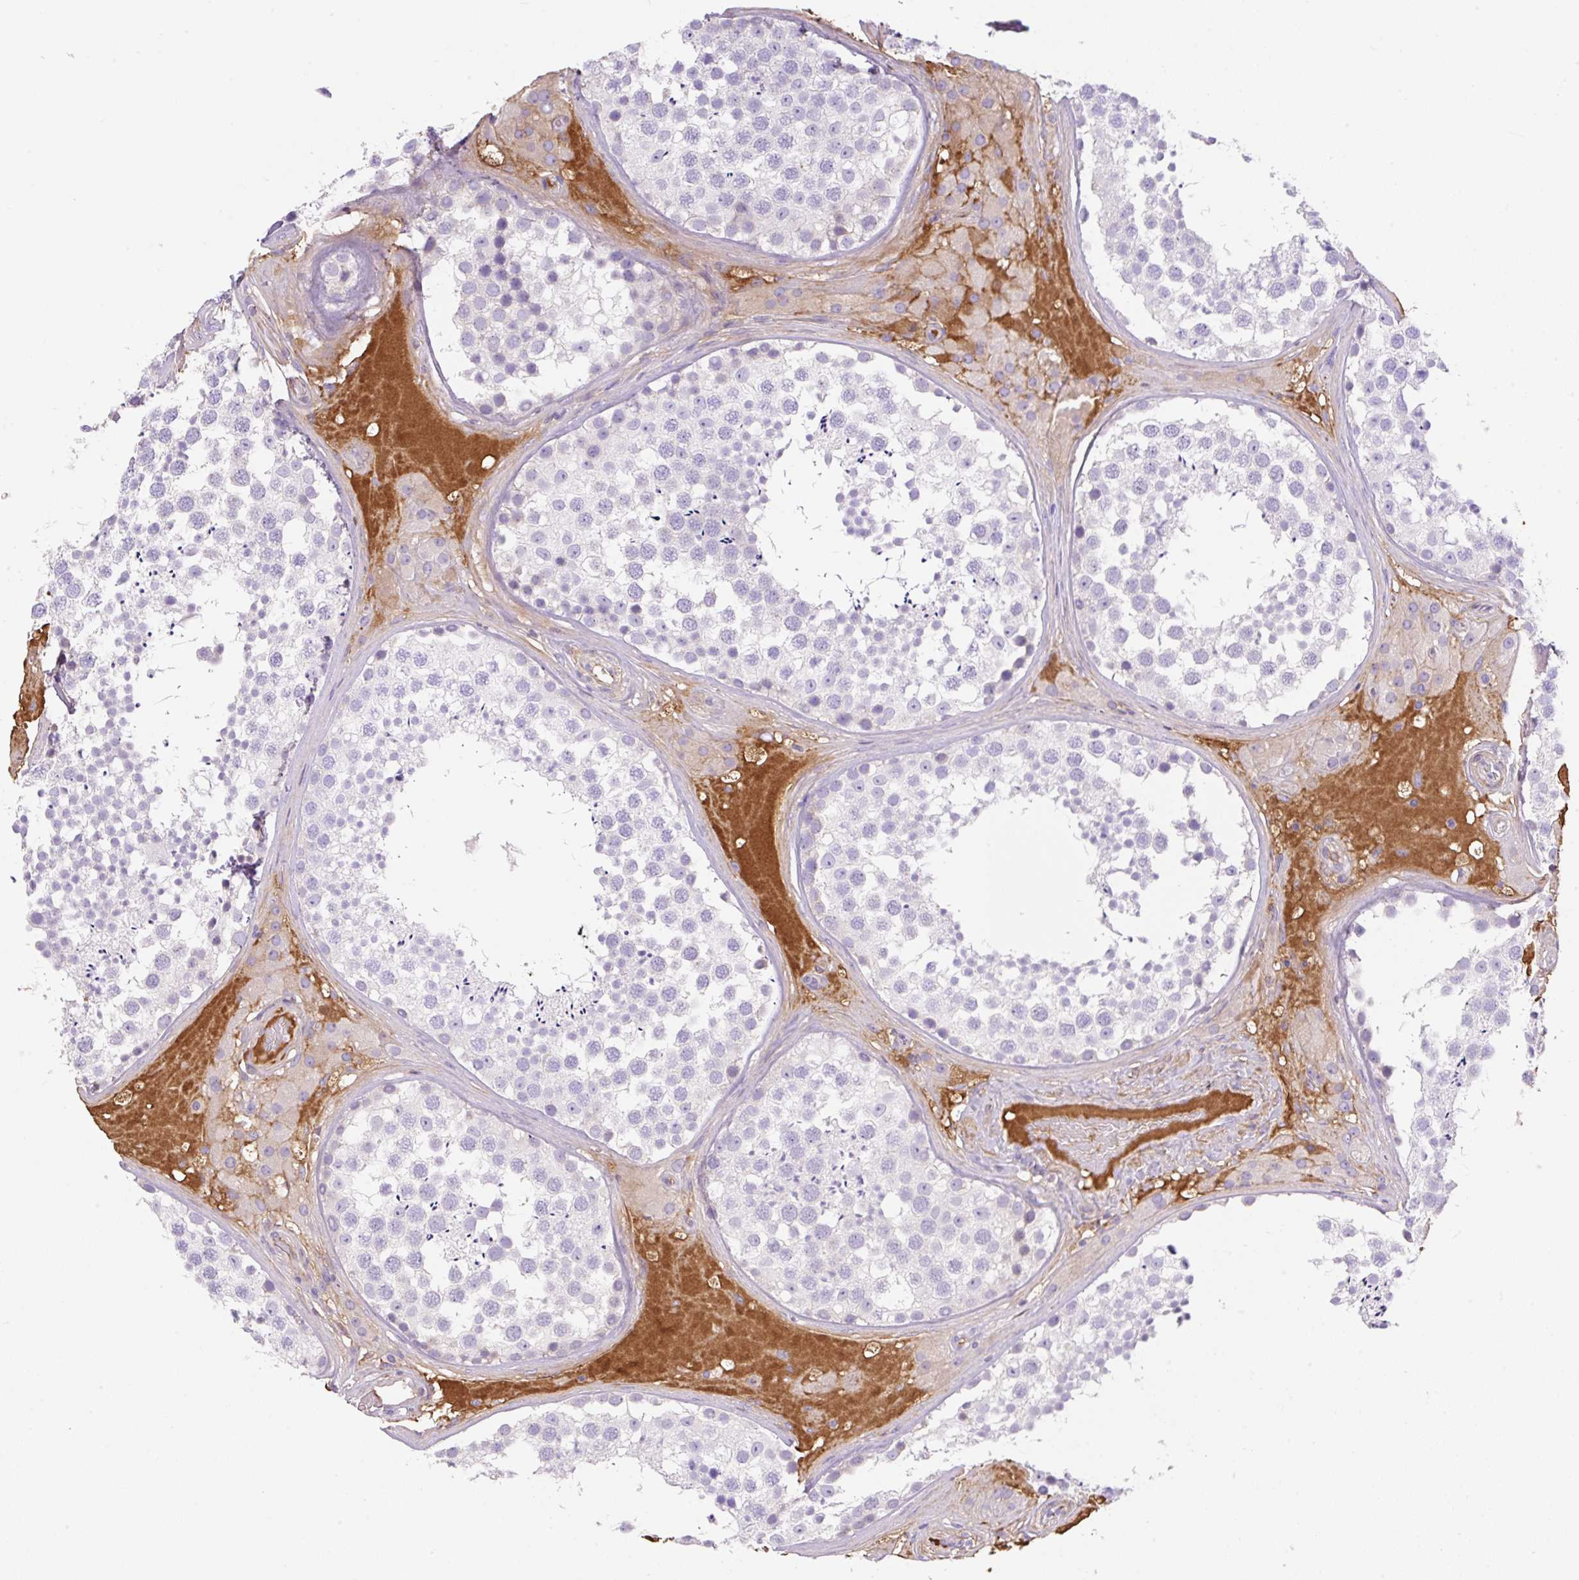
{"staining": {"intensity": "moderate", "quantity": "<25%", "location": "nuclear"}, "tissue": "testis", "cell_type": "Cells in seminiferous ducts", "image_type": "normal", "snomed": [{"axis": "morphology", "description": "Normal tissue, NOS"}, {"axis": "topography", "description": "Testis"}], "caption": "Testis stained with DAB (3,3'-diaminobenzidine) IHC shows low levels of moderate nuclear positivity in approximately <25% of cells in seminiferous ducts.", "gene": "TDRD15", "patient": {"sex": "male", "age": 46}}